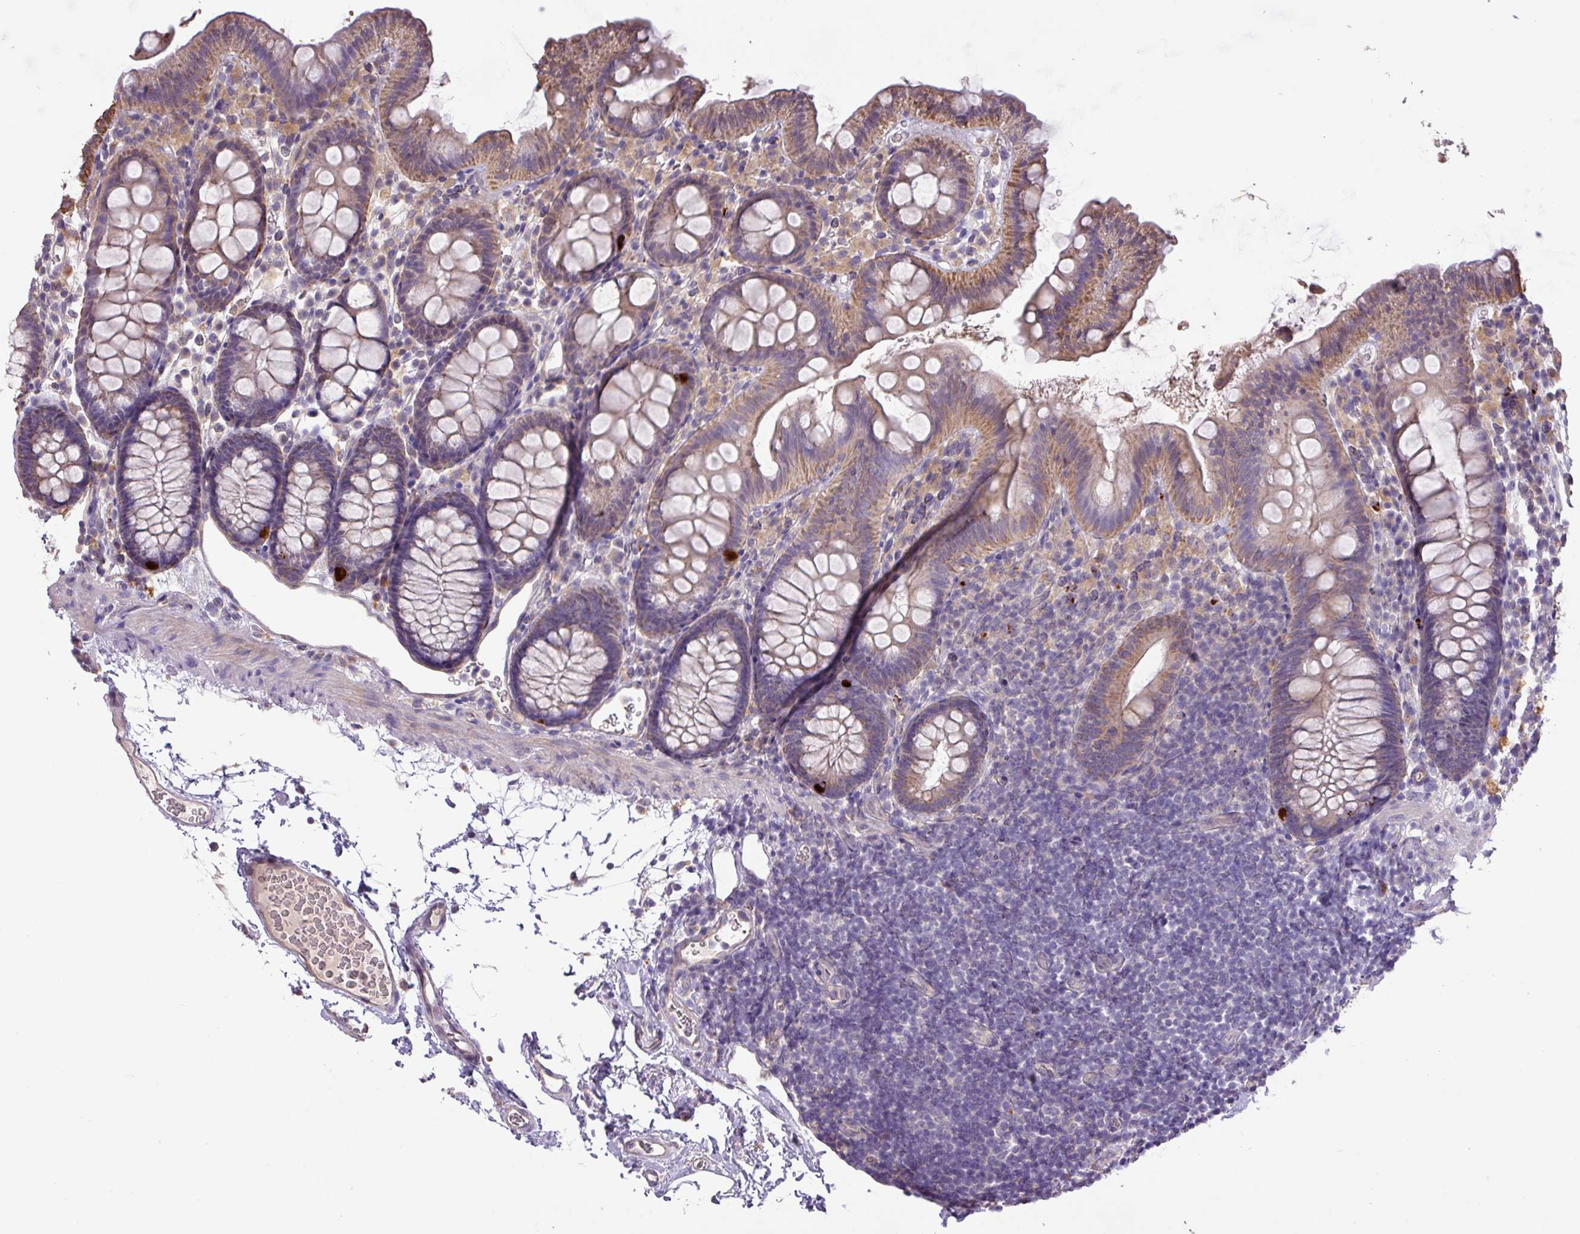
{"staining": {"intensity": "moderate", "quantity": ">75%", "location": "cytoplasmic/membranous"}, "tissue": "colon", "cell_type": "Endothelial cells", "image_type": "normal", "snomed": [{"axis": "morphology", "description": "Normal tissue, NOS"}, {"axis": "topography", "description": "Colon"}], "caption": "Approximately >75% of endothelial cells in unremarkable colon reveal moderate cytoplasmic/membranous protein expression as visualized by brown immunohistochemical staining.", "gene": "PRADC1", "patient": {"sex": "male", "age": 75}}